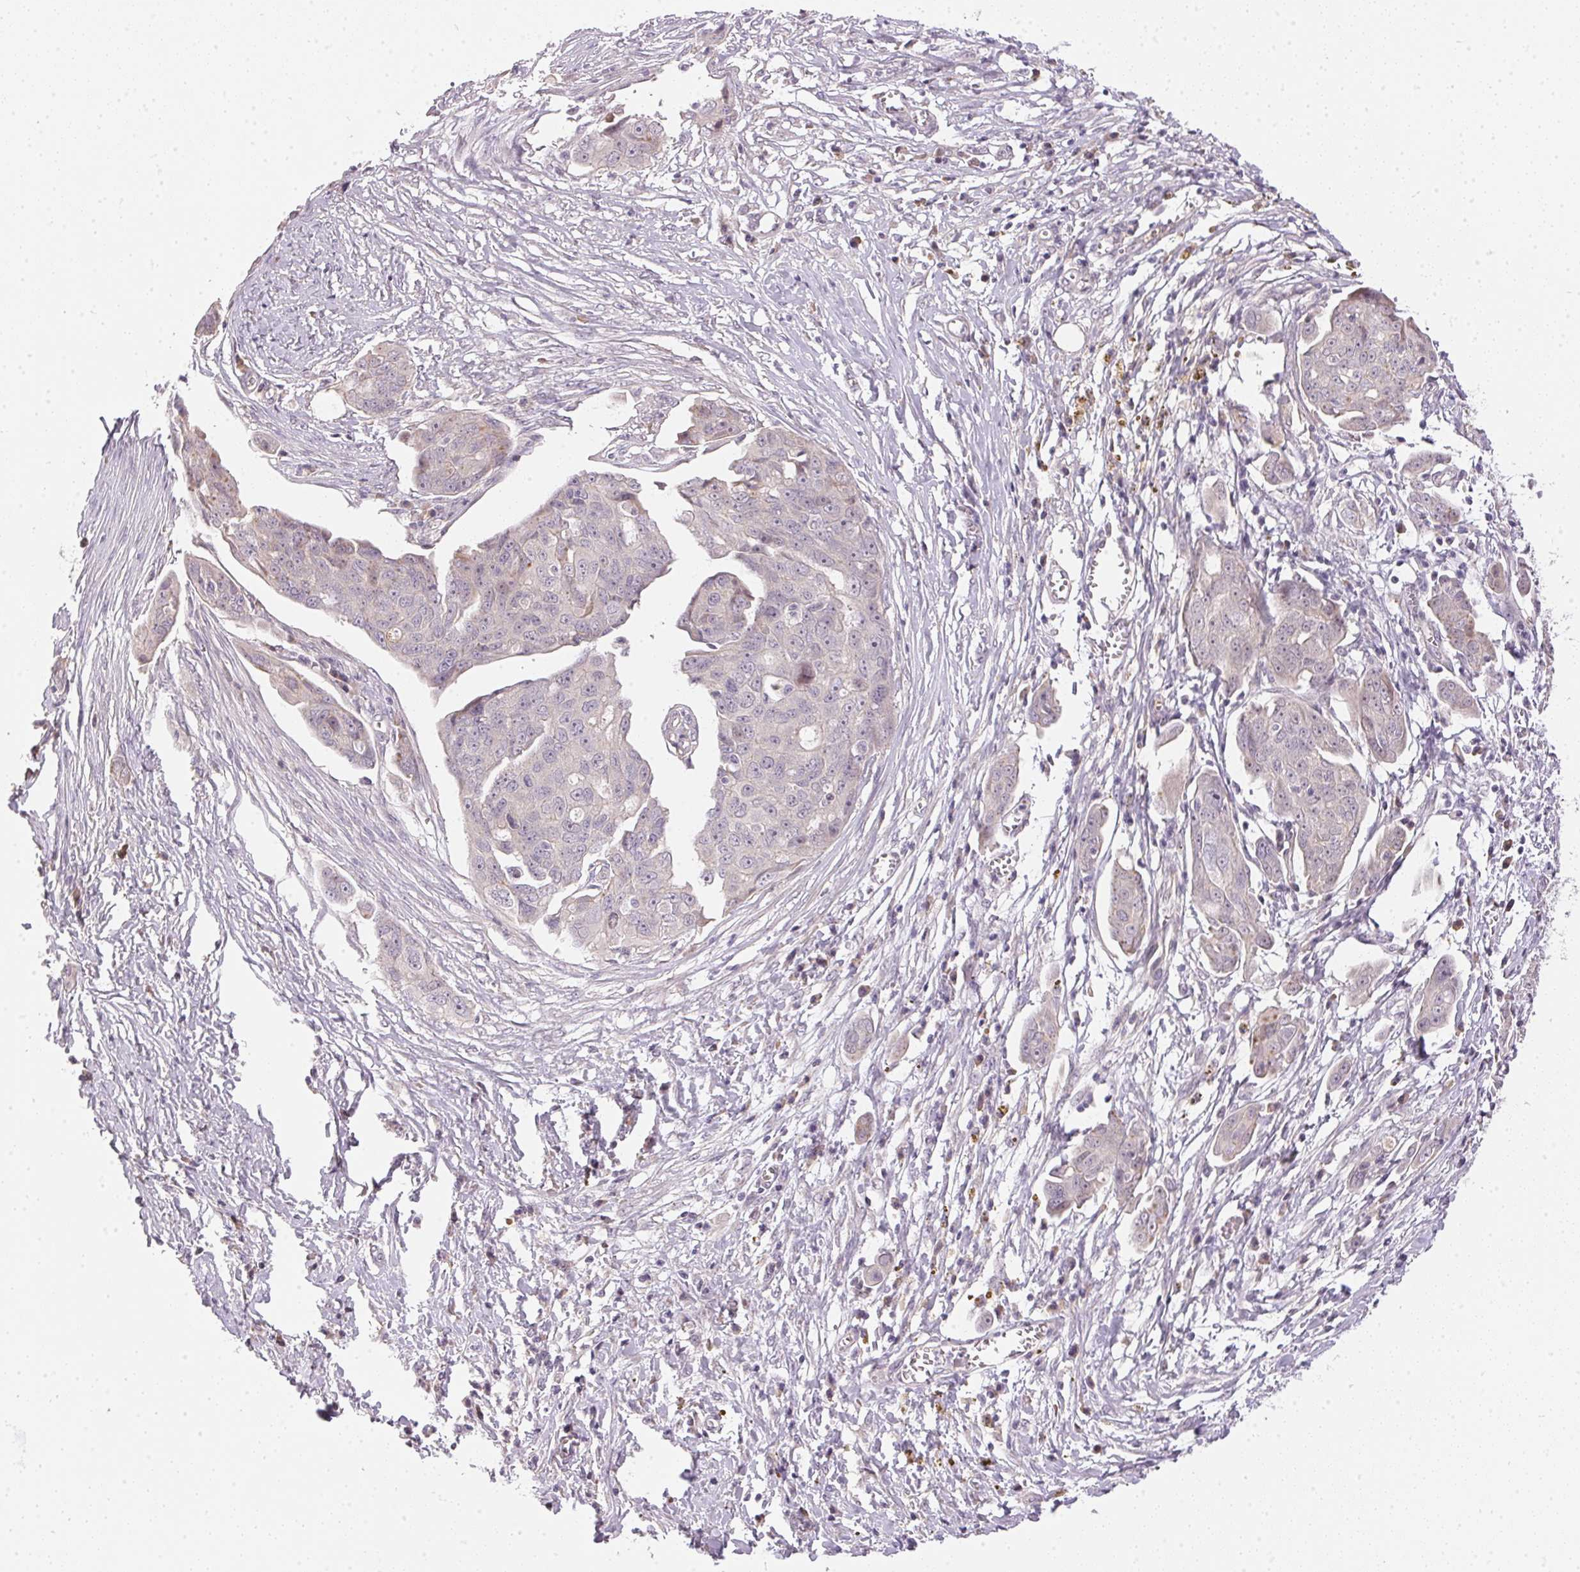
{"staining": {"intensity": "negative", "quantity": "none", "location": "none"}, "tissue": "ovarian cancer", "cell_type": "Tumor cells", "image_type": "cancer", "snomed": [{"axis": "morphology", "description": "Carcinoma, endometroid"}, {"axis": "topography", "description": "Ovary"}], "caption": "Endometroid carcinoma (ovarian) stained for a protein using immunohistochemistry (IHC) exhibits no expression tumor cells.", "gene": "TTC23L", "patient": {"sex": "female", "age": 70}}